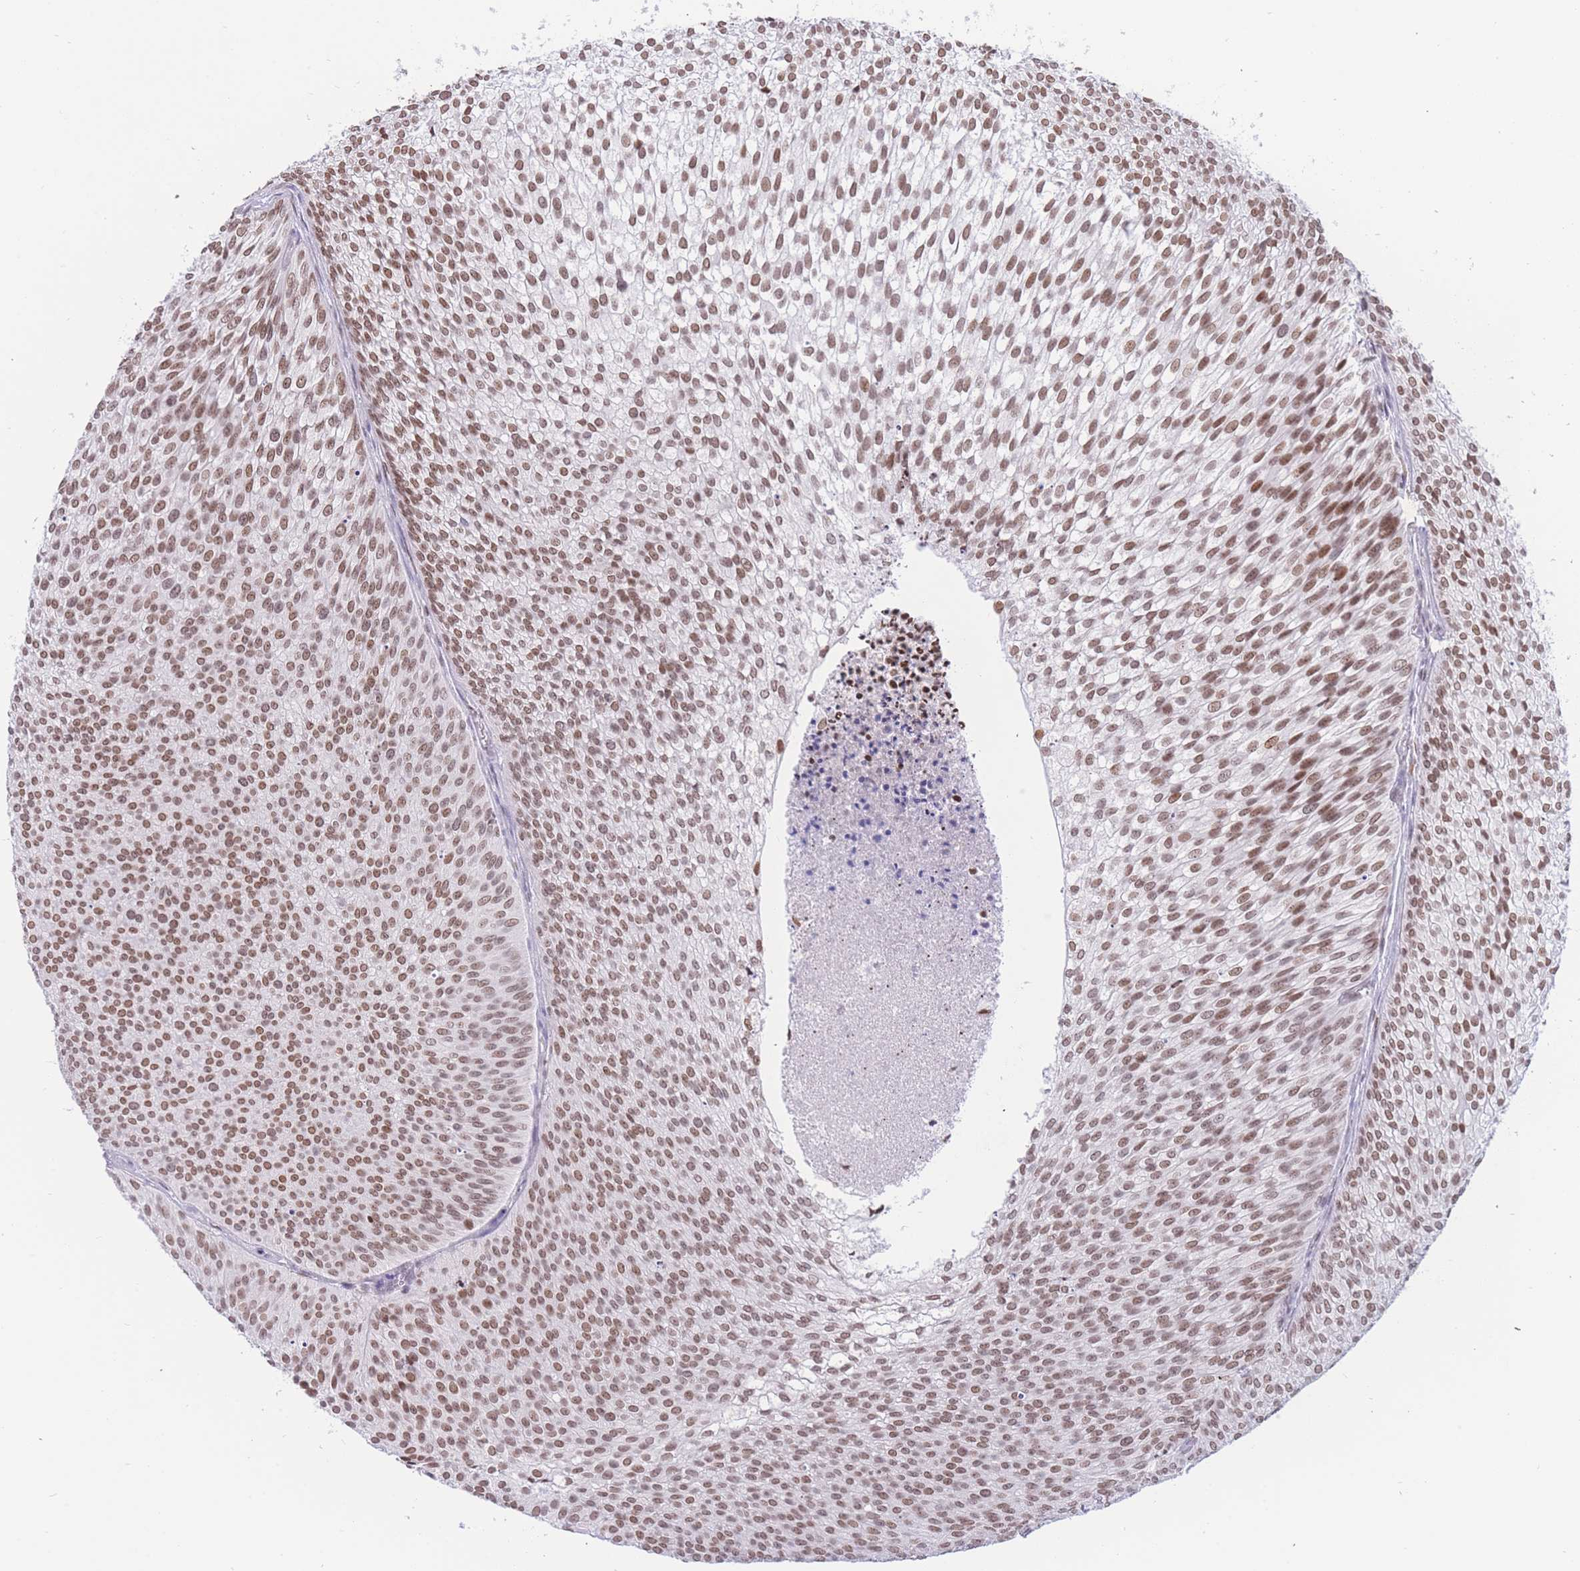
{"staining": {"intensity": "moderate", "quantity": ">75%", "location": "nuclear"}, "tissue": "urothelial cancer", "cell_type": "Tumor cells", "image_type": "cancer", "snomed": [{"axis": "morphology", "description": "Urothelial carcinoma, Low grade"}, {"axis": "topography", "description": "Urinary bladder"}], "caption": "Moderate nuclear staining for a protein is identified in about >75% of tumor cells of low-grade urothelial carcinoma using immunohistochemistry.", "gene": "HMGN1", "patient": {"sex": "male", "age": 91}}